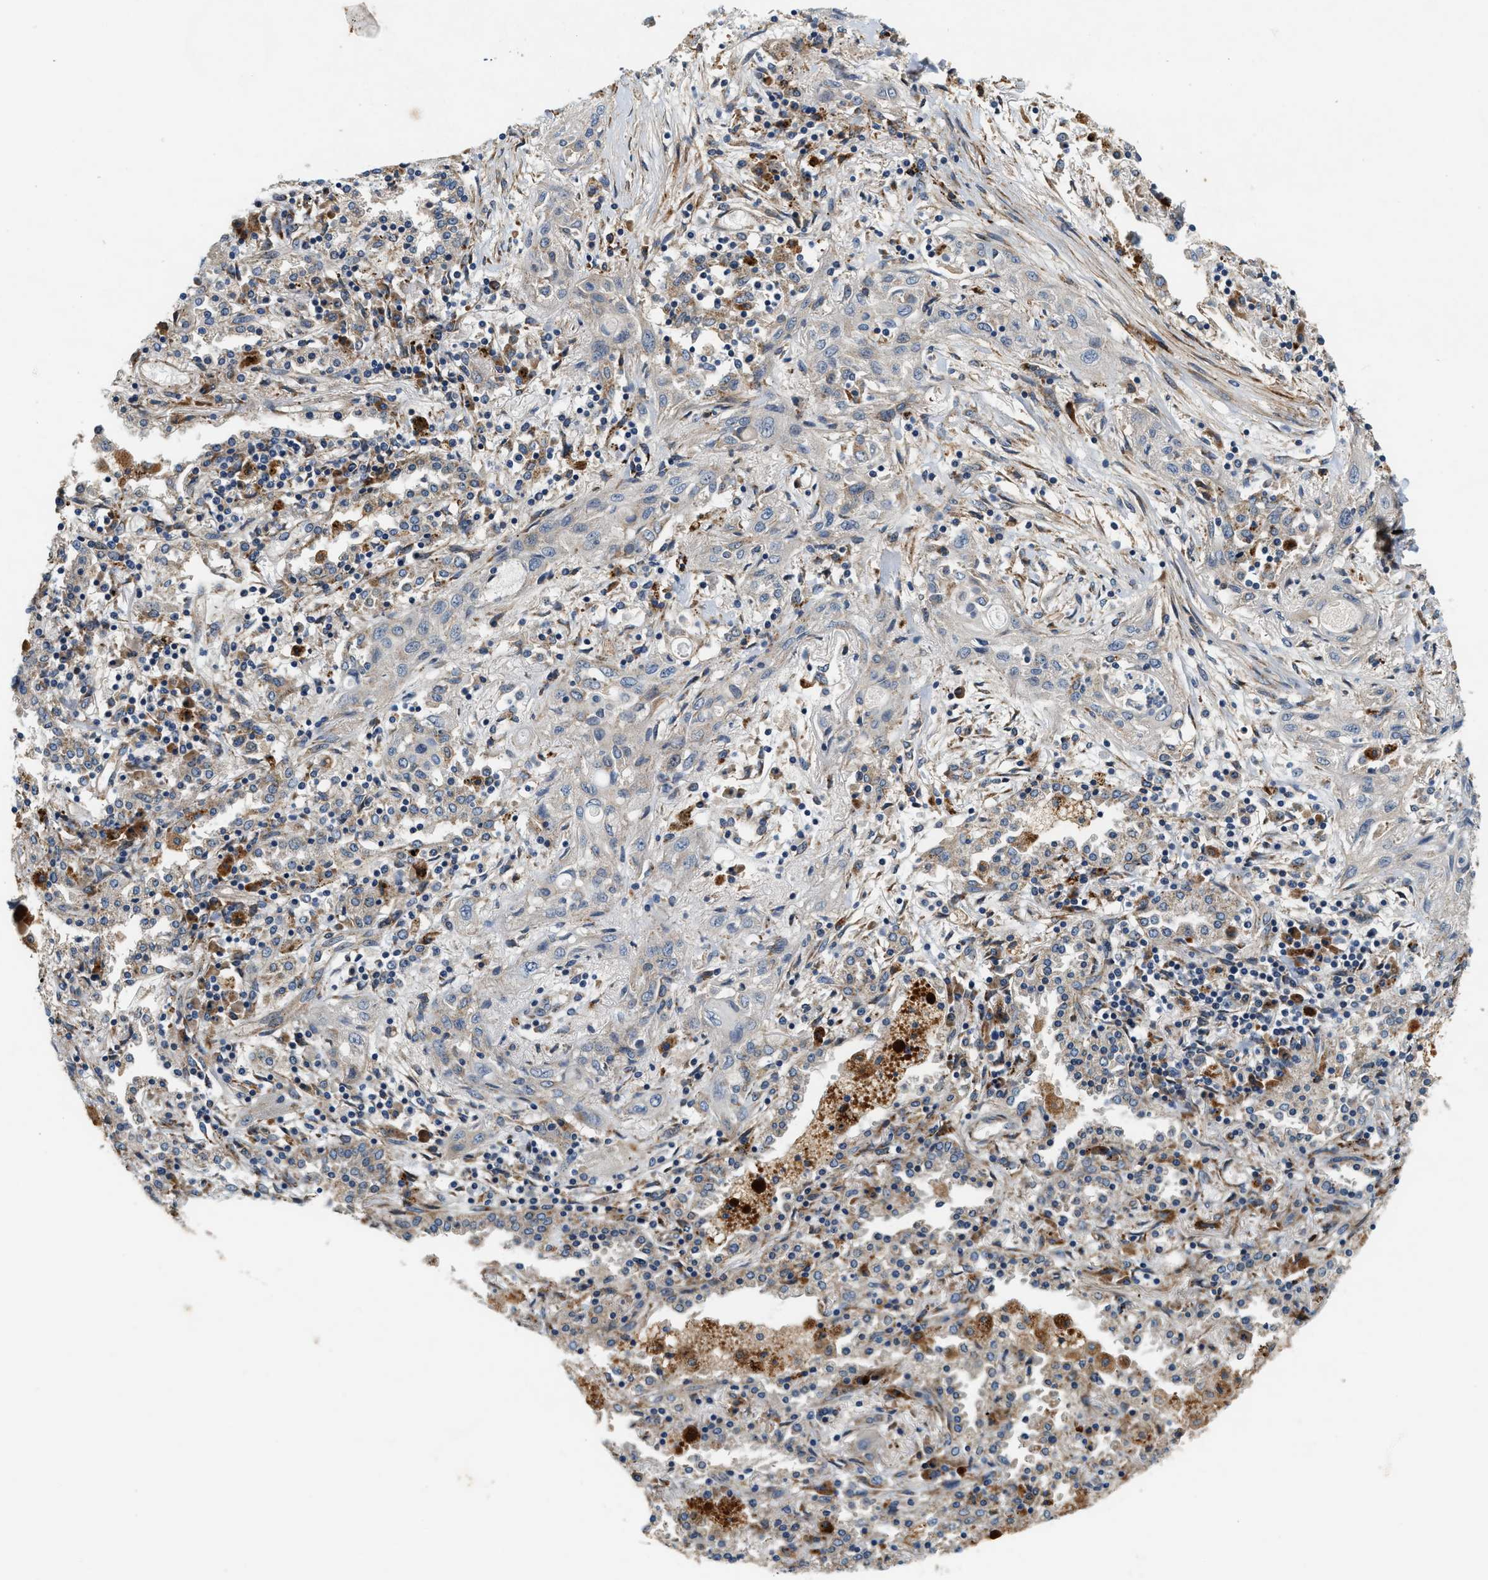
{"staining": {"intensity": "negative", "quantity": "none", "location": "none"}, "tissue": "lung cancer", "cell_type": "Tumor cells", "image_type": "cancer", "snomed": [{"axis": "morphology", "description": "Squamous cell carcinoma, NOS"}, {"axis": "topography", "description": "Lung"}], "caption": "A histopathology image of human lung cancer is negative for staining in tumor cells.", "gene": "DUSP10", "patient": {"sex": "female", "age": 47}}